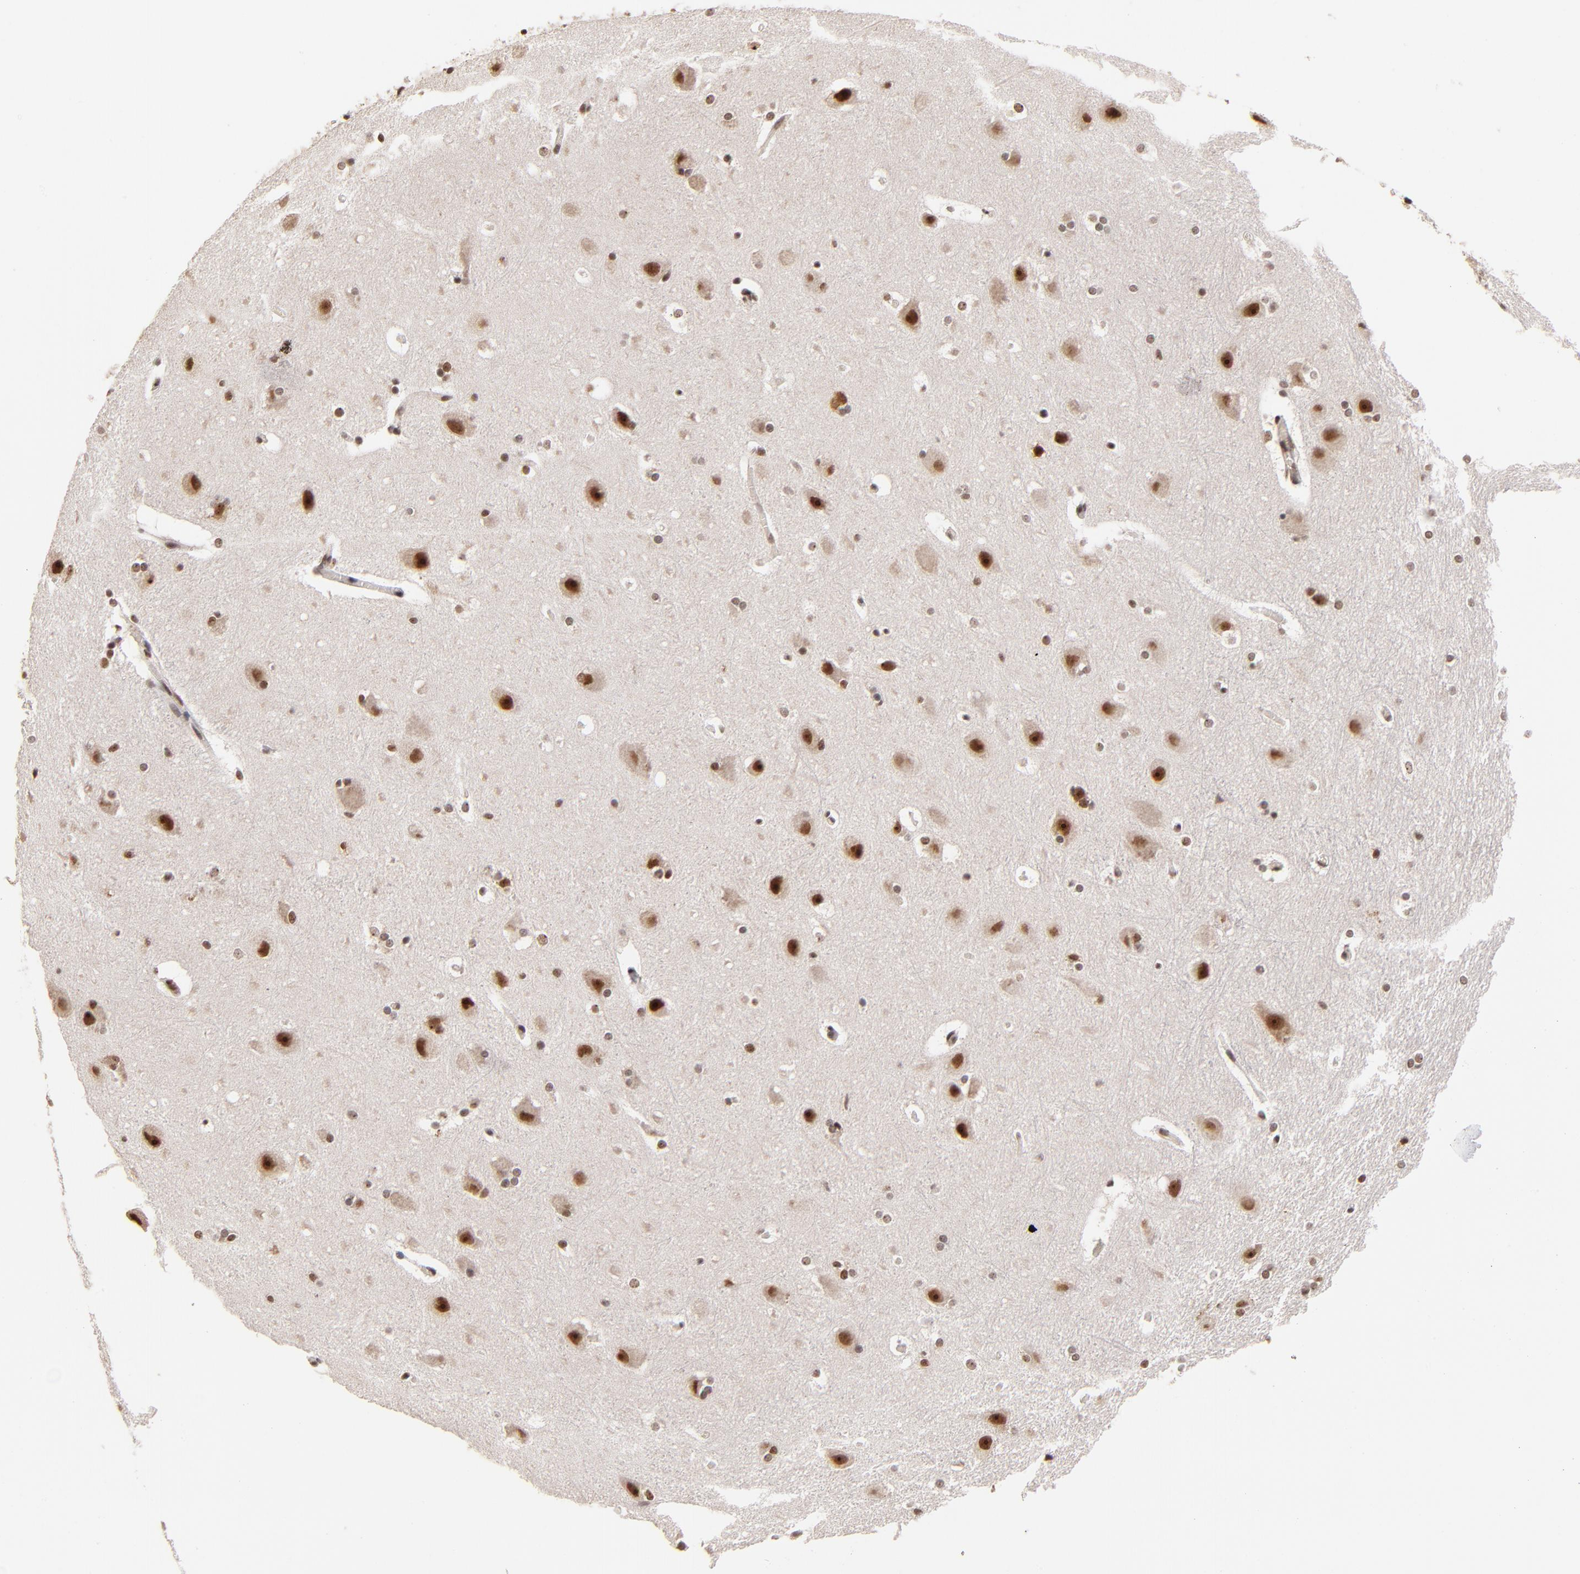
{"staining": {"intensity": "strong", "quantity": ">75%", "location": "nuclear"}, "tissue": "hippocampus", "cell_type": "Glial cells", "image_type": "normal", "snomed": [{"axis": "morphology", "description": "Normal tissue, NOS"}, {"axis": "topography", "description": "Hippocampus"}], "caption": "Protein staining demonstrates strong nuclear positivity in approximately >75% of glial cells in unremarkable hippocampus.", "gene": "ZNF146", "patient": {"sex": "female", "age": 19}}